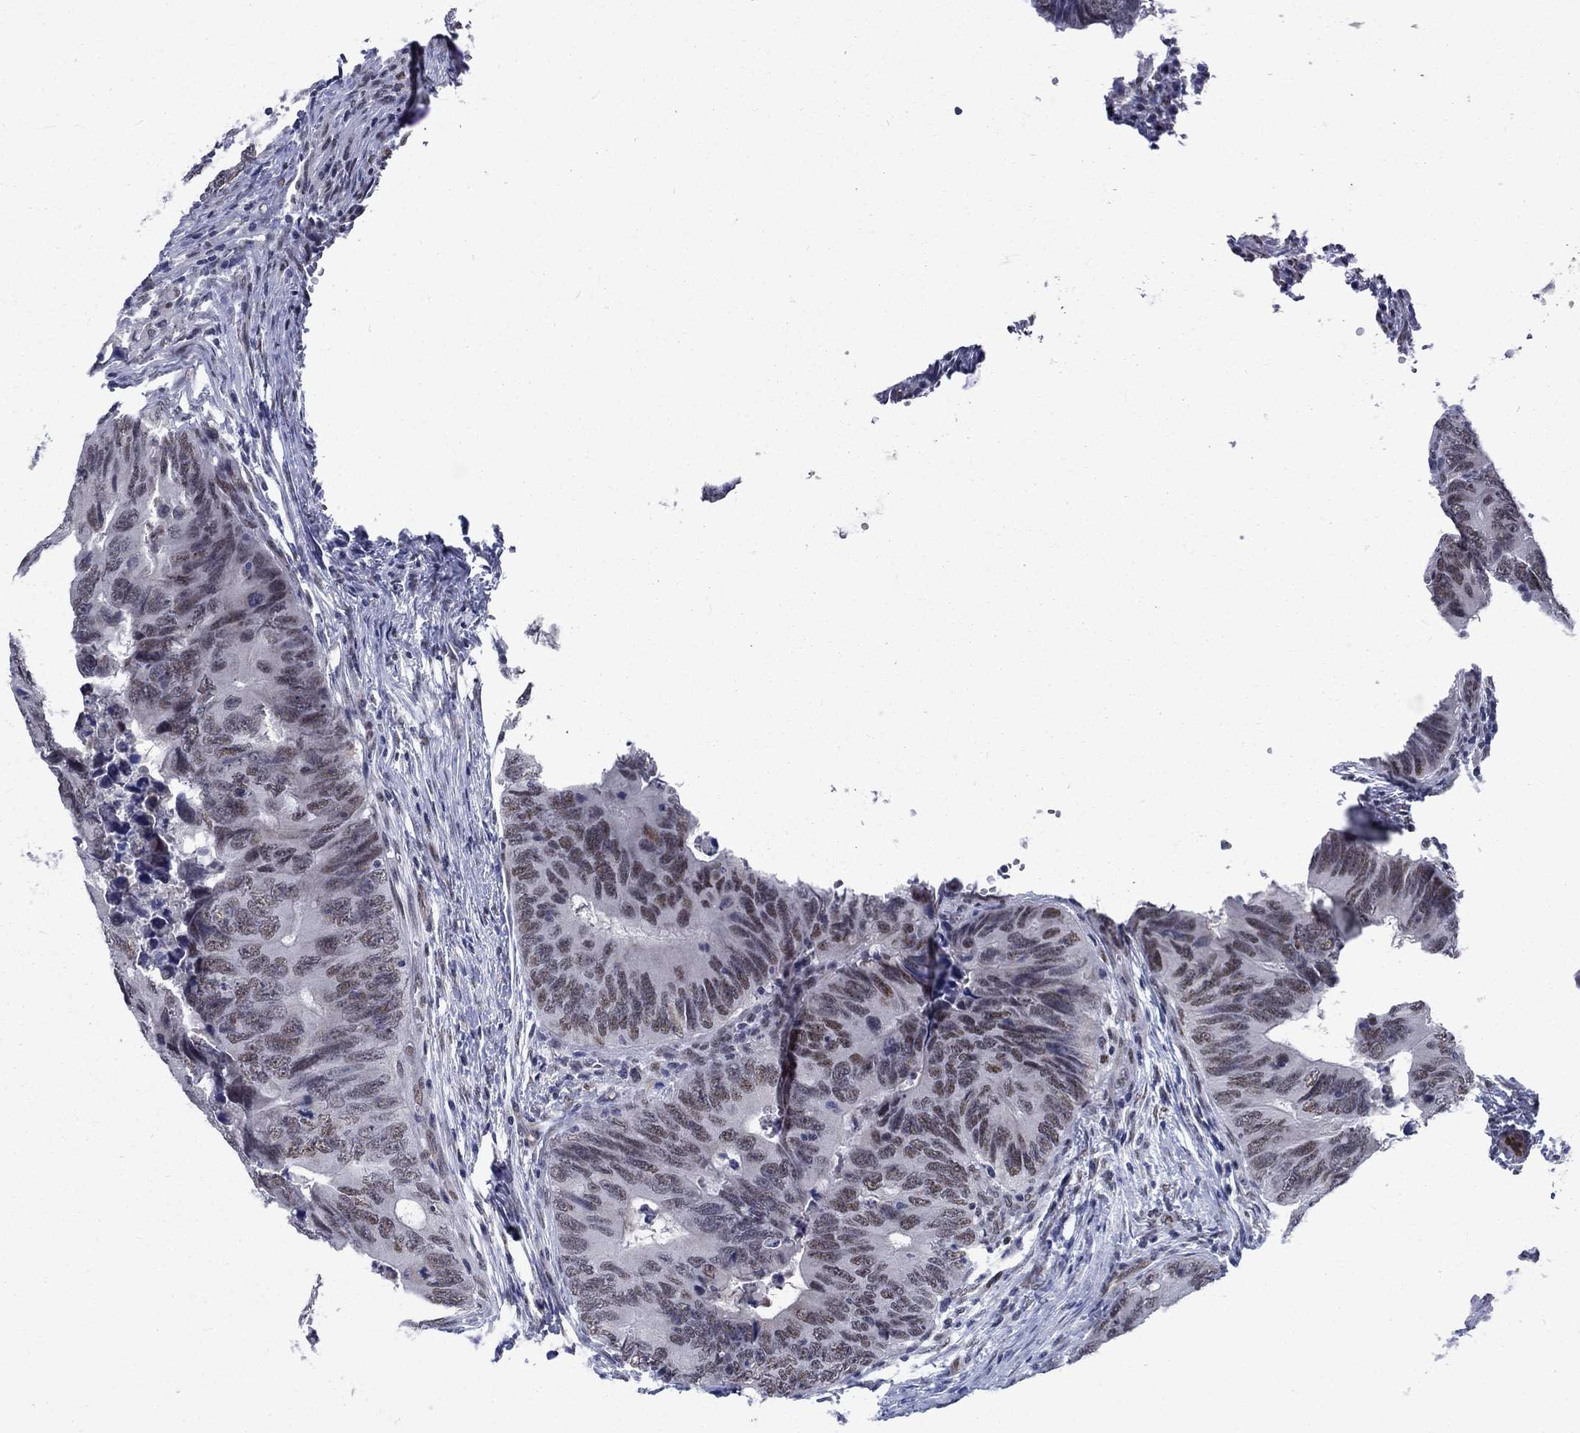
{"staining": {"intensity": "weak", "quantity": "25%-75%", "location": "nuclear"}, "tissue": "colorectal cancer", "cell_type": "Tumor cells", "image_type": "cancer", "snomed": [{"axis": "morphology", "description": "Adenocarcinoma, NOS"}, {"axis": "topography", "description": "Colon"}], "caption": "IHC photomicrograph of neoplastic tissue: adenocarcinoma (colorectal) stained using IHC displays low levels of weak protein expression localized specifically in the nuclear of tumor cells, appearing as a nuclear brown color.", "gene": "ZBED1", "patient": {"sex": "female", "age": 82}}